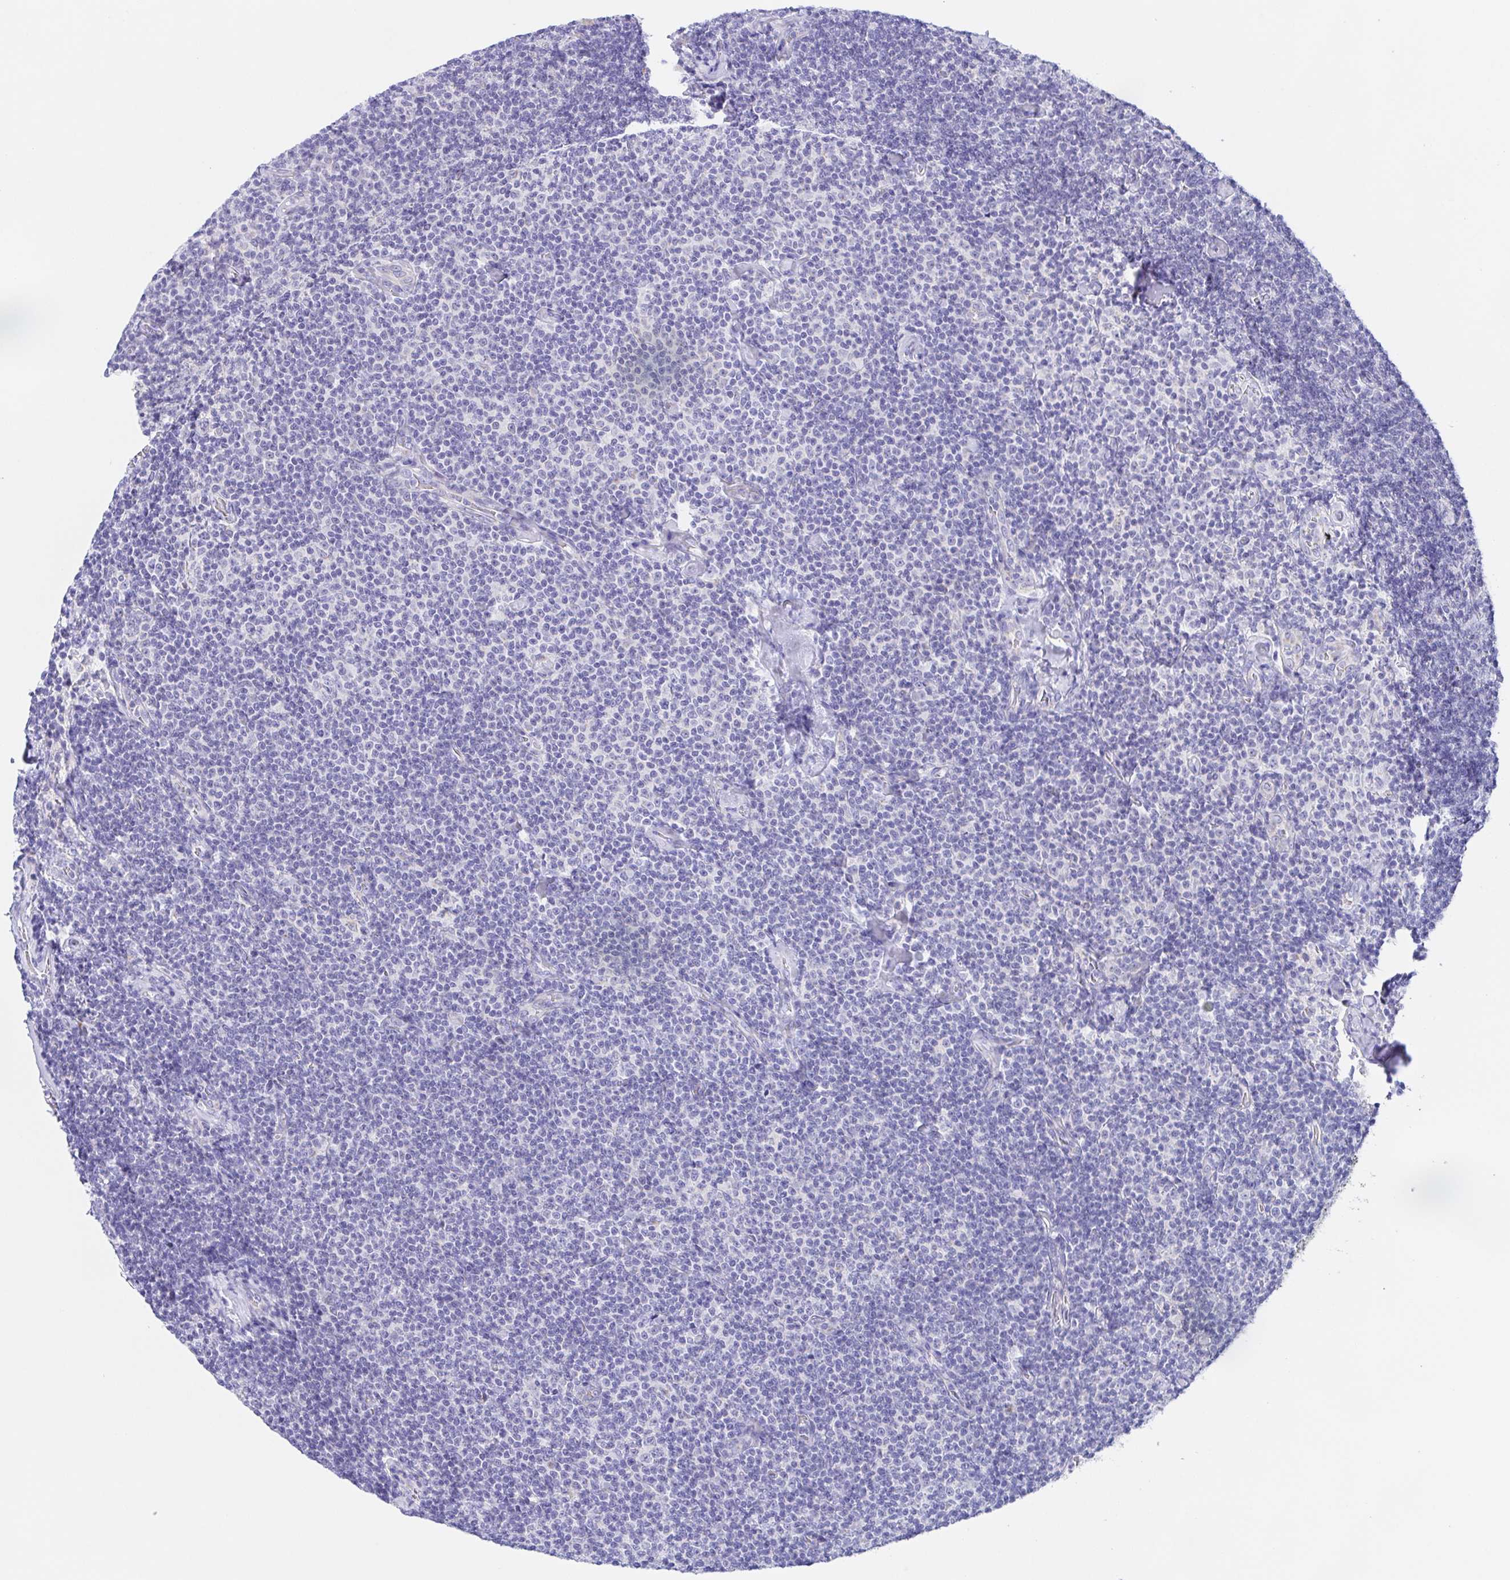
{"staining": {"intensity": "negative", "quantity": "none", "location": "none"}, "tissue": "lymphoma", "cell_type": "Tumor cells", "image_type": "cancer", "snomed": [{"axis": "morphology", "description": "Malignant lymphoma, non-Hodgkin's type, Low grade"}, {"axis": "topography", "description": "Lymph node"}], "caption": "Immunohistochemistry histopathology image of neoplastic tissue: low-grade malignant lymphoma, non-Hodgkin's type stained with DAB (3,3'-diaminobenzidine) demonstrates no significant protein staining in tumor cells.", "gene": "SCG3", "patient": {"sex": "male", "age": 81}}